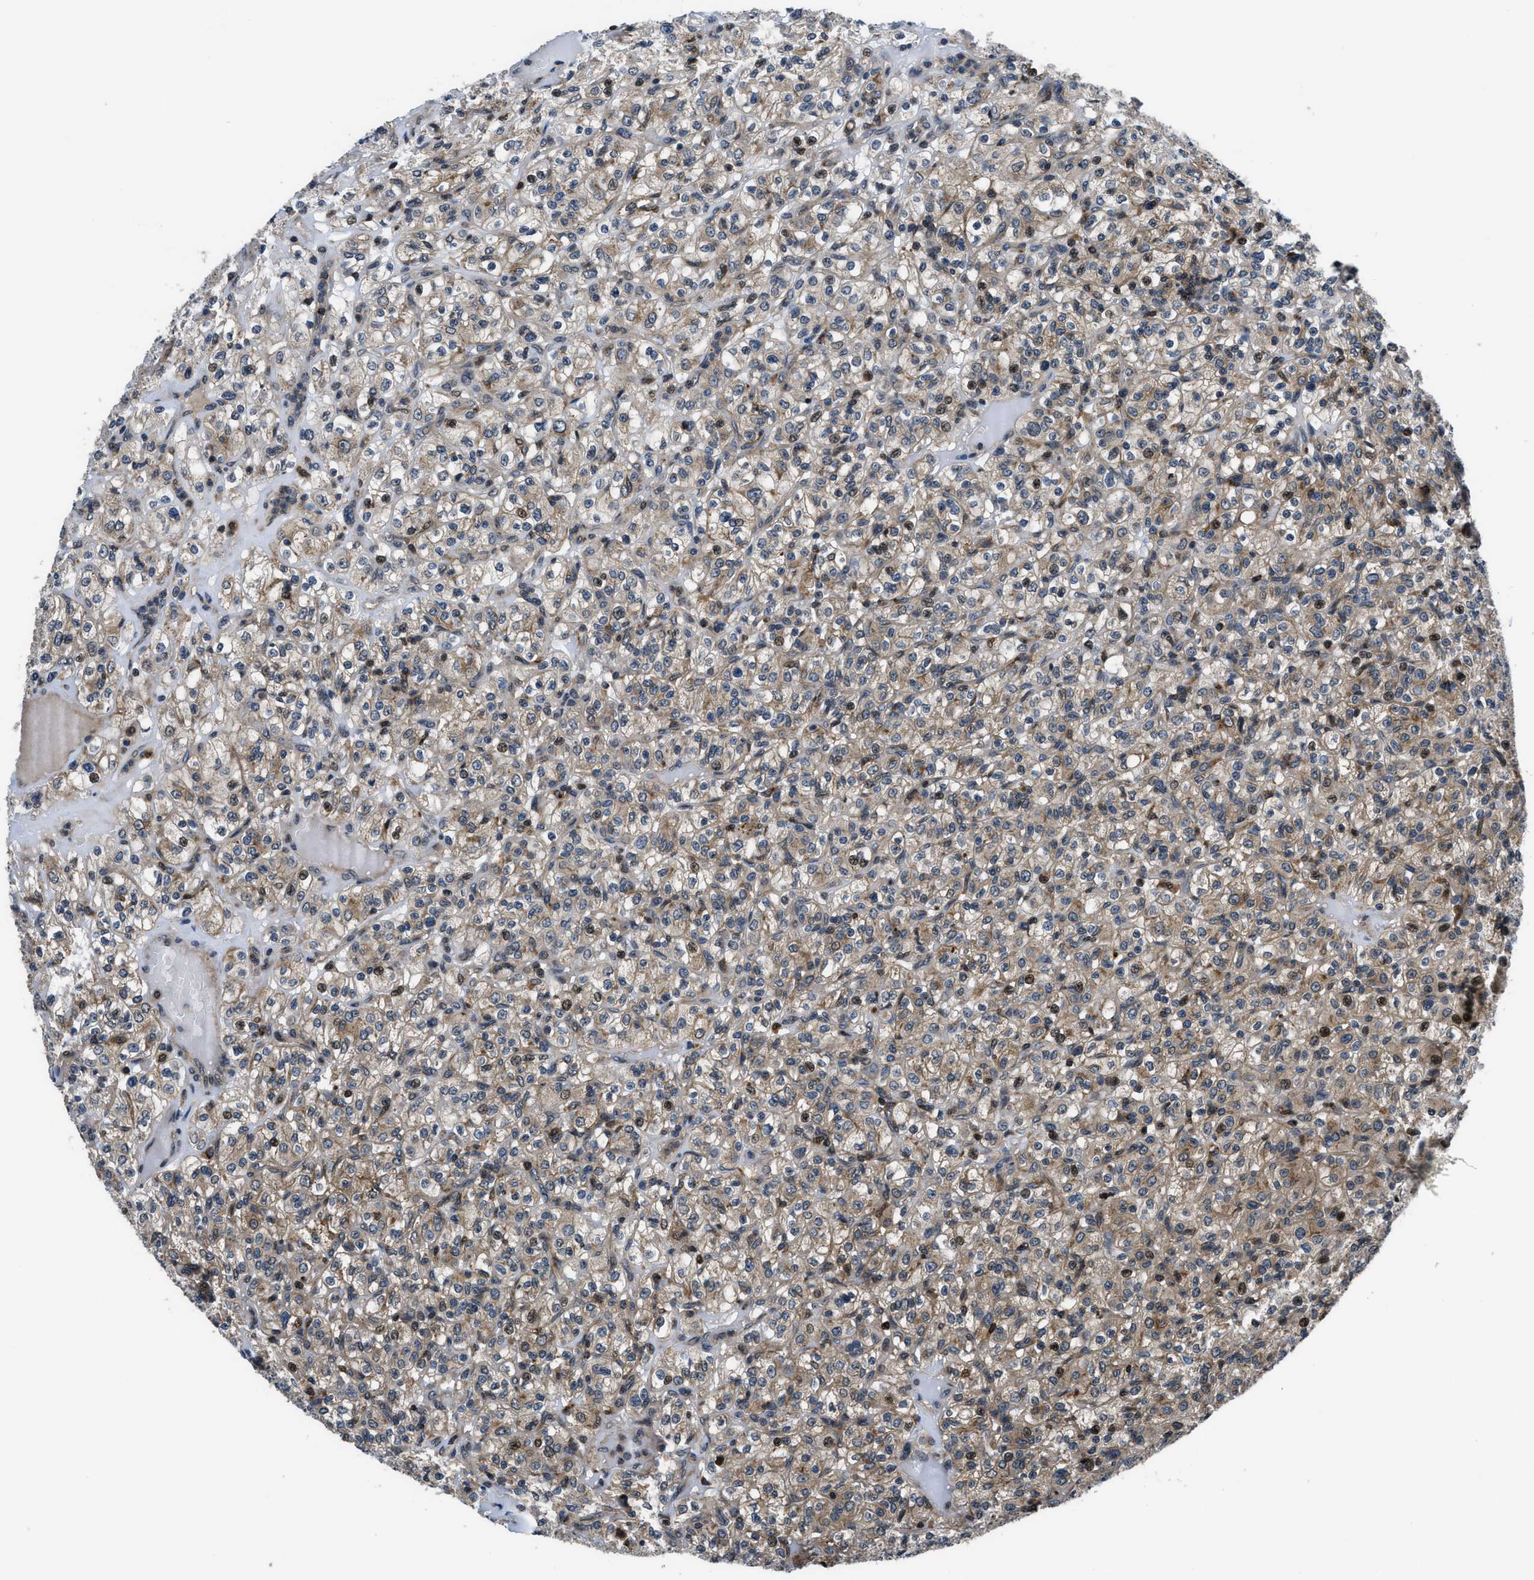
{"staining": {"intensity": "weak", "quantity": ">75%", "location": "cytoplasmic/membranous"}, "tissue": "renal cancer", "cell_type": "Tumor cells", "image_type": "cancer", "snomed": [{"axis": "morphology", "description": "Normal tissue, NOS"}, {"axis": "morphology", "description": "Adenocarcinoma, NOS"}, {"axis": "topography", "description": "Kidney"}], "caption": "Immunohistochemistry (IHC) staining of renal adenocarcinoma, which shows low levels of weak cytoplasmic/membranous staining in about >75% of tumor cells indicating weak cytoplasmic/membranous protein staining. The staining was performed using DAB (brown) for protein detection and nuclei were counterstained in hematoxylin (blue).", "gene": "CTBS", "patient": {"sex": "female", "age": 72}}